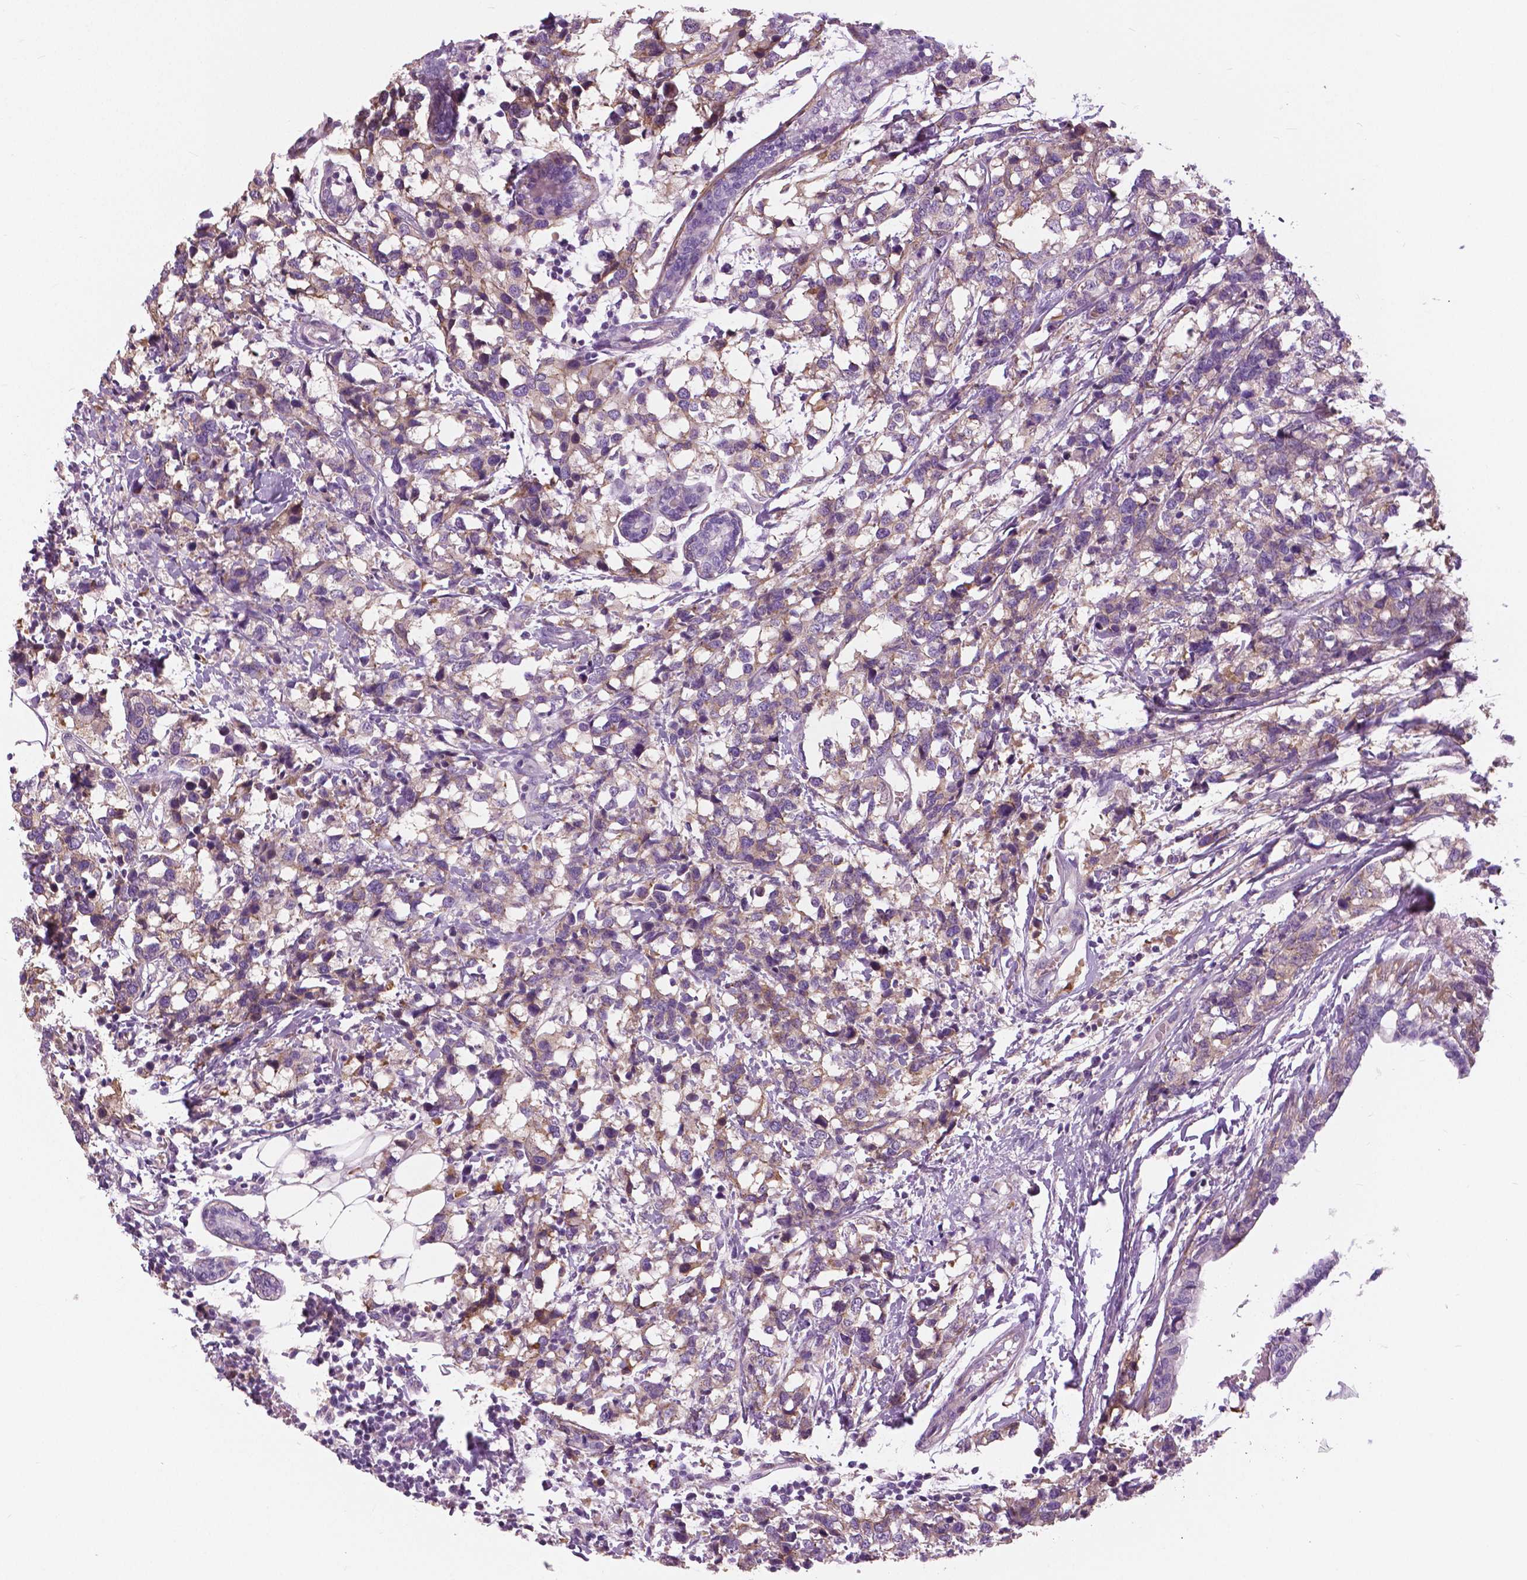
{"staining": {"intensity": "weak", "quantity": "<25%", "location": "cytoplasmic/membranous"}, "tissue": "breast cancer", "cell_type": "Tumor cells", "image_type": "cancer", "snomed": [{"axis": "morphology", "description": "Lobular carcinoma"}, {"axis": "topography", "description": "Breast"}], "caption": "DAB immunohistochemical staining of breast cancer (lobular carcinoma) displays no significant expression in tumor cells. Brightfield microscopy of immunohistochemistry stained with DAB (brown) and hematoxylin (blue), captured at high magnification.", "gene": "SERPINI1", "patient": {"sex": "female", "age": 59}}